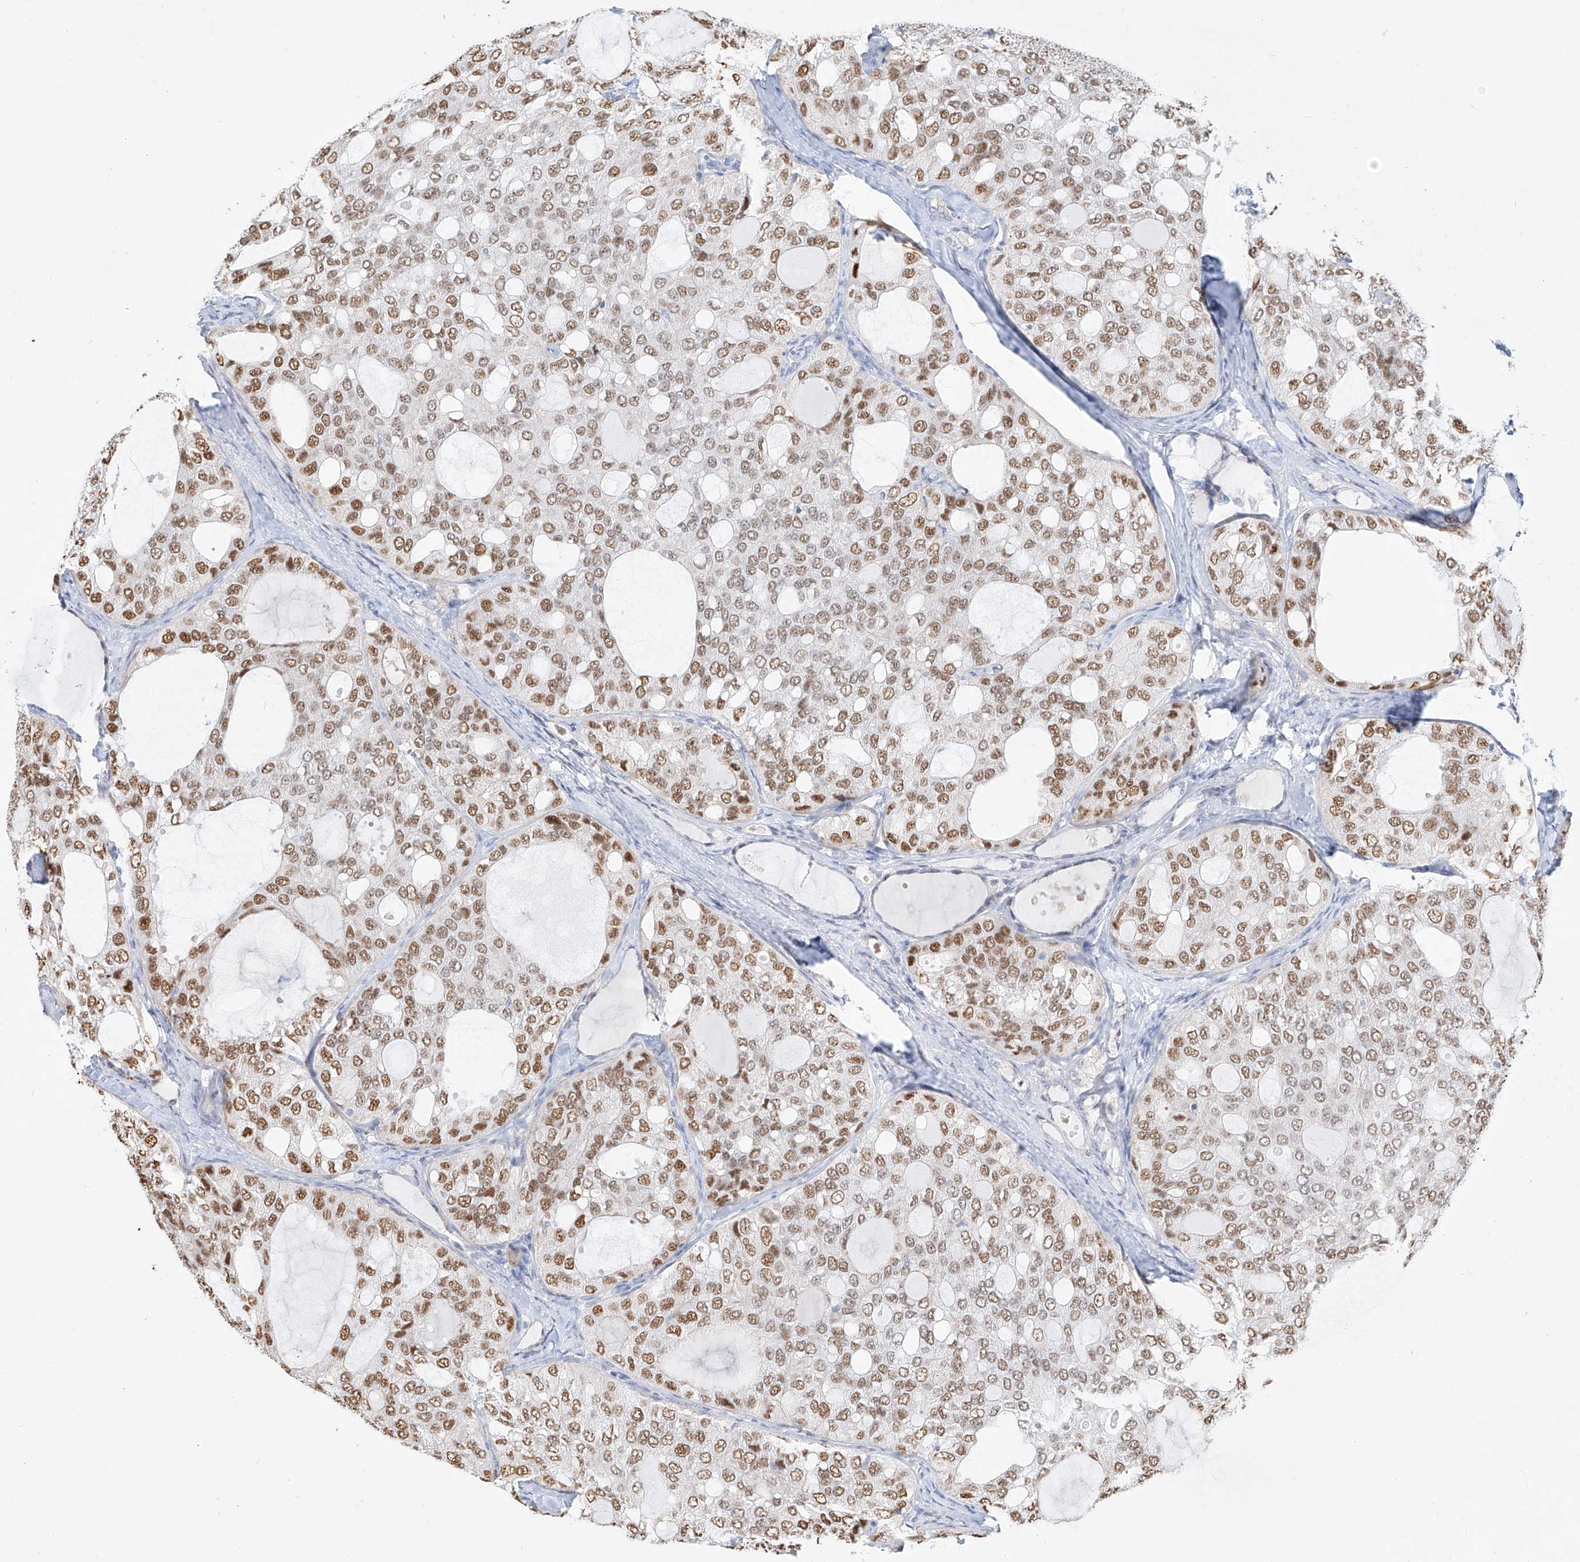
{"staining": {"intensity": "moderate", "quantity": ">75%", "location": "nuclear"}, "tissue": "thyroid cancer", "cell_type": "Tumor cells", "image_type": "cancer", "snomed": [{"axis": "morphology", "description": "Follicular adenoma carcinoma, NOS"}, {"axis": "topography", "description": "Thyroid gland"}], "caption": "Immunohistochemistry (IHC) histopathology image of follicular adenoma carcinoma (thyroid) stained for a protein (brown), which exhibits medium levels of moderate nuclear staining in about >75% of tumor cells.", "gene": "SNU13", "patient": {"sex": "male", "age": 75}}